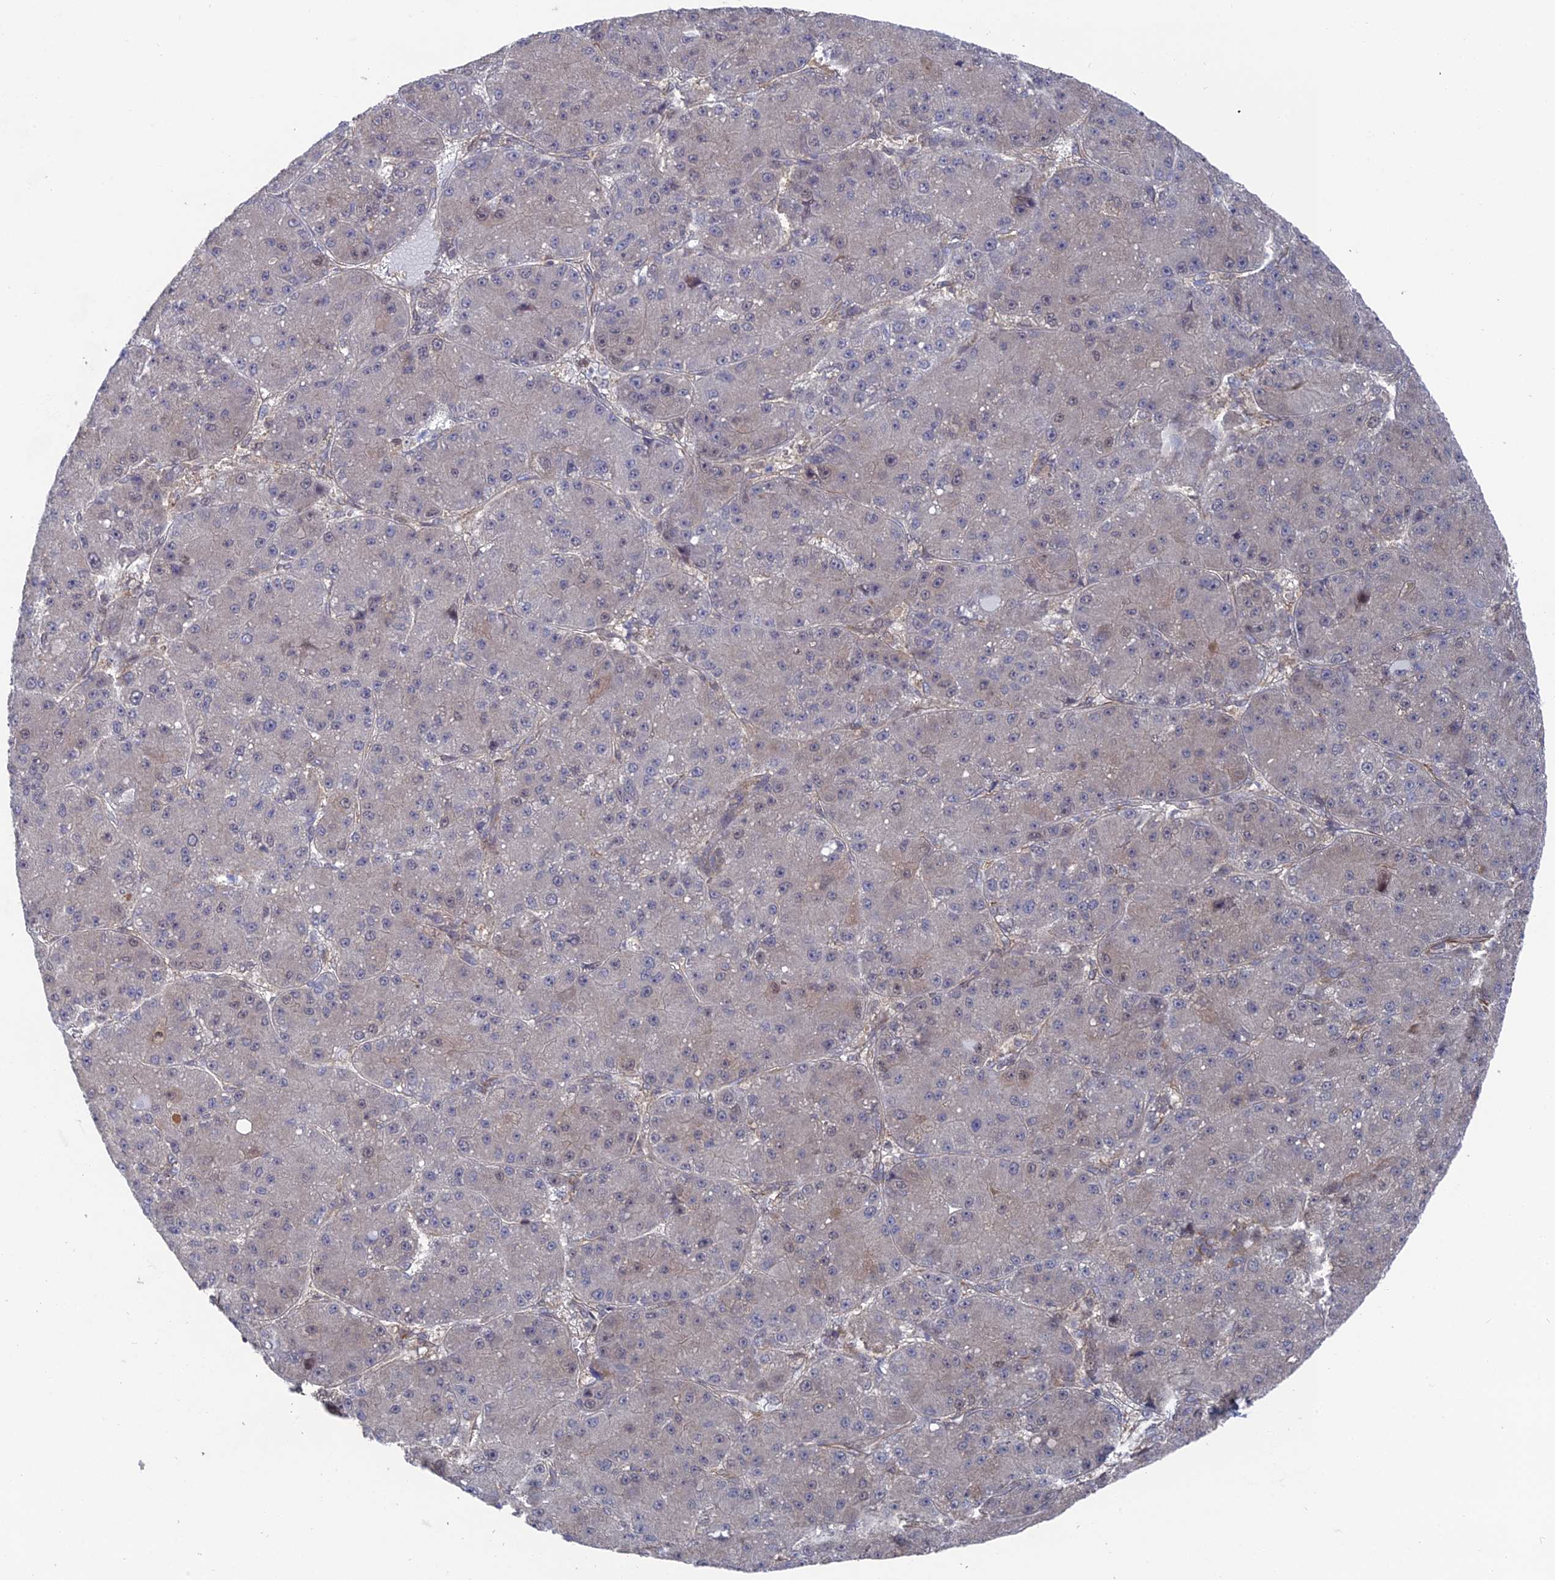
{"staining": {"intensity": "negative", "quantity": "none", "location": "none"}, "tissue": "liver cancer", "cell_type": "Tumor cells", "image_type": "cancer", "snomed": [{"axis": "morphology", "description": "Carcinoma, Hepatocellular, NOS"}, {"axis": "topography", "description": "Liver"}], "caption": "Immunohistochemical staining of human liver hepatocellular carcinoma displays no significant staining in tumor cells. (DAB (3,3'-diaminobenzidine) IHC, high magnification).", "gene": "UNC5D", "patient": {"sex": "male", "age": 67}}